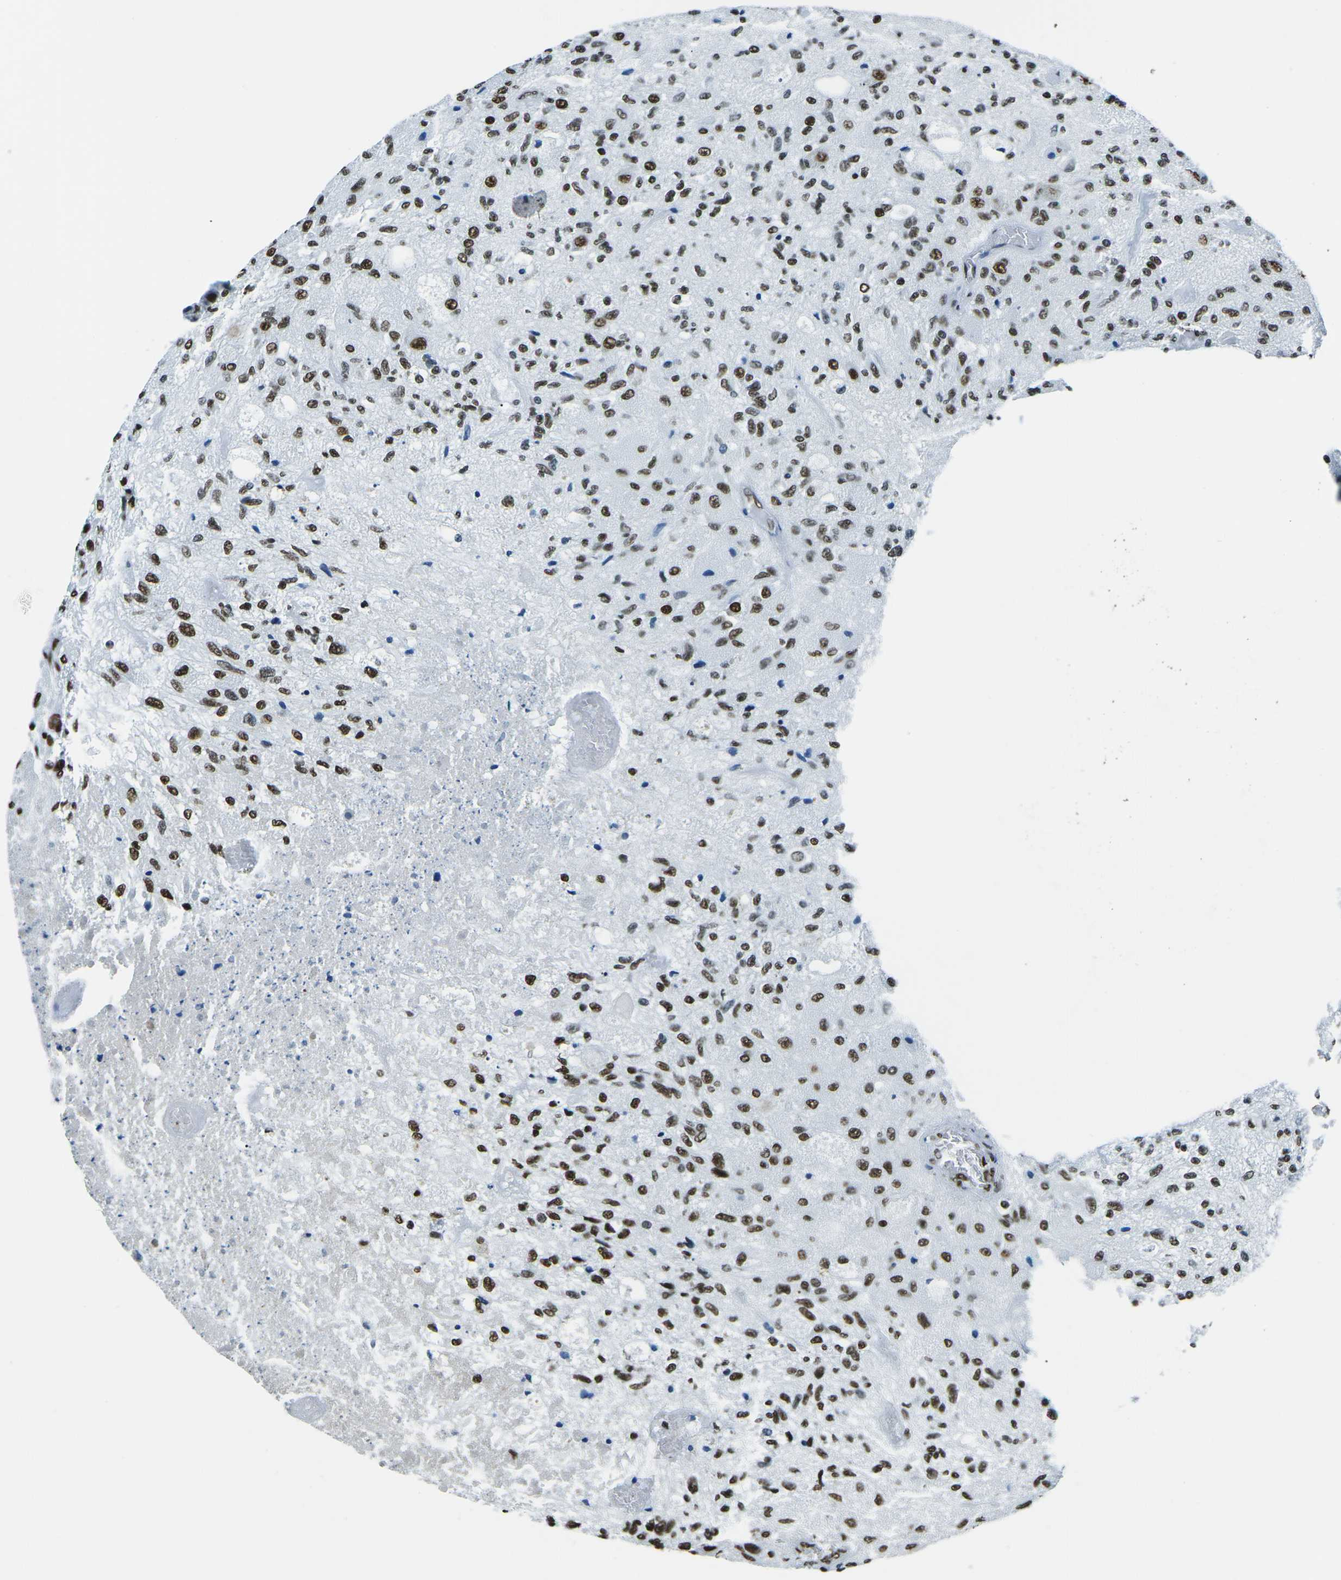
{"staining": {"intensity": "moderate", "quantity": ">75%", "location": "nuclear"}, "tissue": "glioma", "cell_type": "Tumor cells", "image_type": "cancer", "snomed": [{"axis": "morphology", "description": "Normal tissue, NOS"}, {"axis": "morphology", "description": "Glioma, malignant, High grade"}, {"axis": "topography", "description": "Cerebral cortex"}], "caption": "Tumor cells exhibit medium levels of moderate nuclear positivity in about >75% of cells in human glioma. (DAB IHC with brightfield microscopy, high magnification).", "gene": "HNRNPL", "patient": {"sex": "male", "age": 77}}